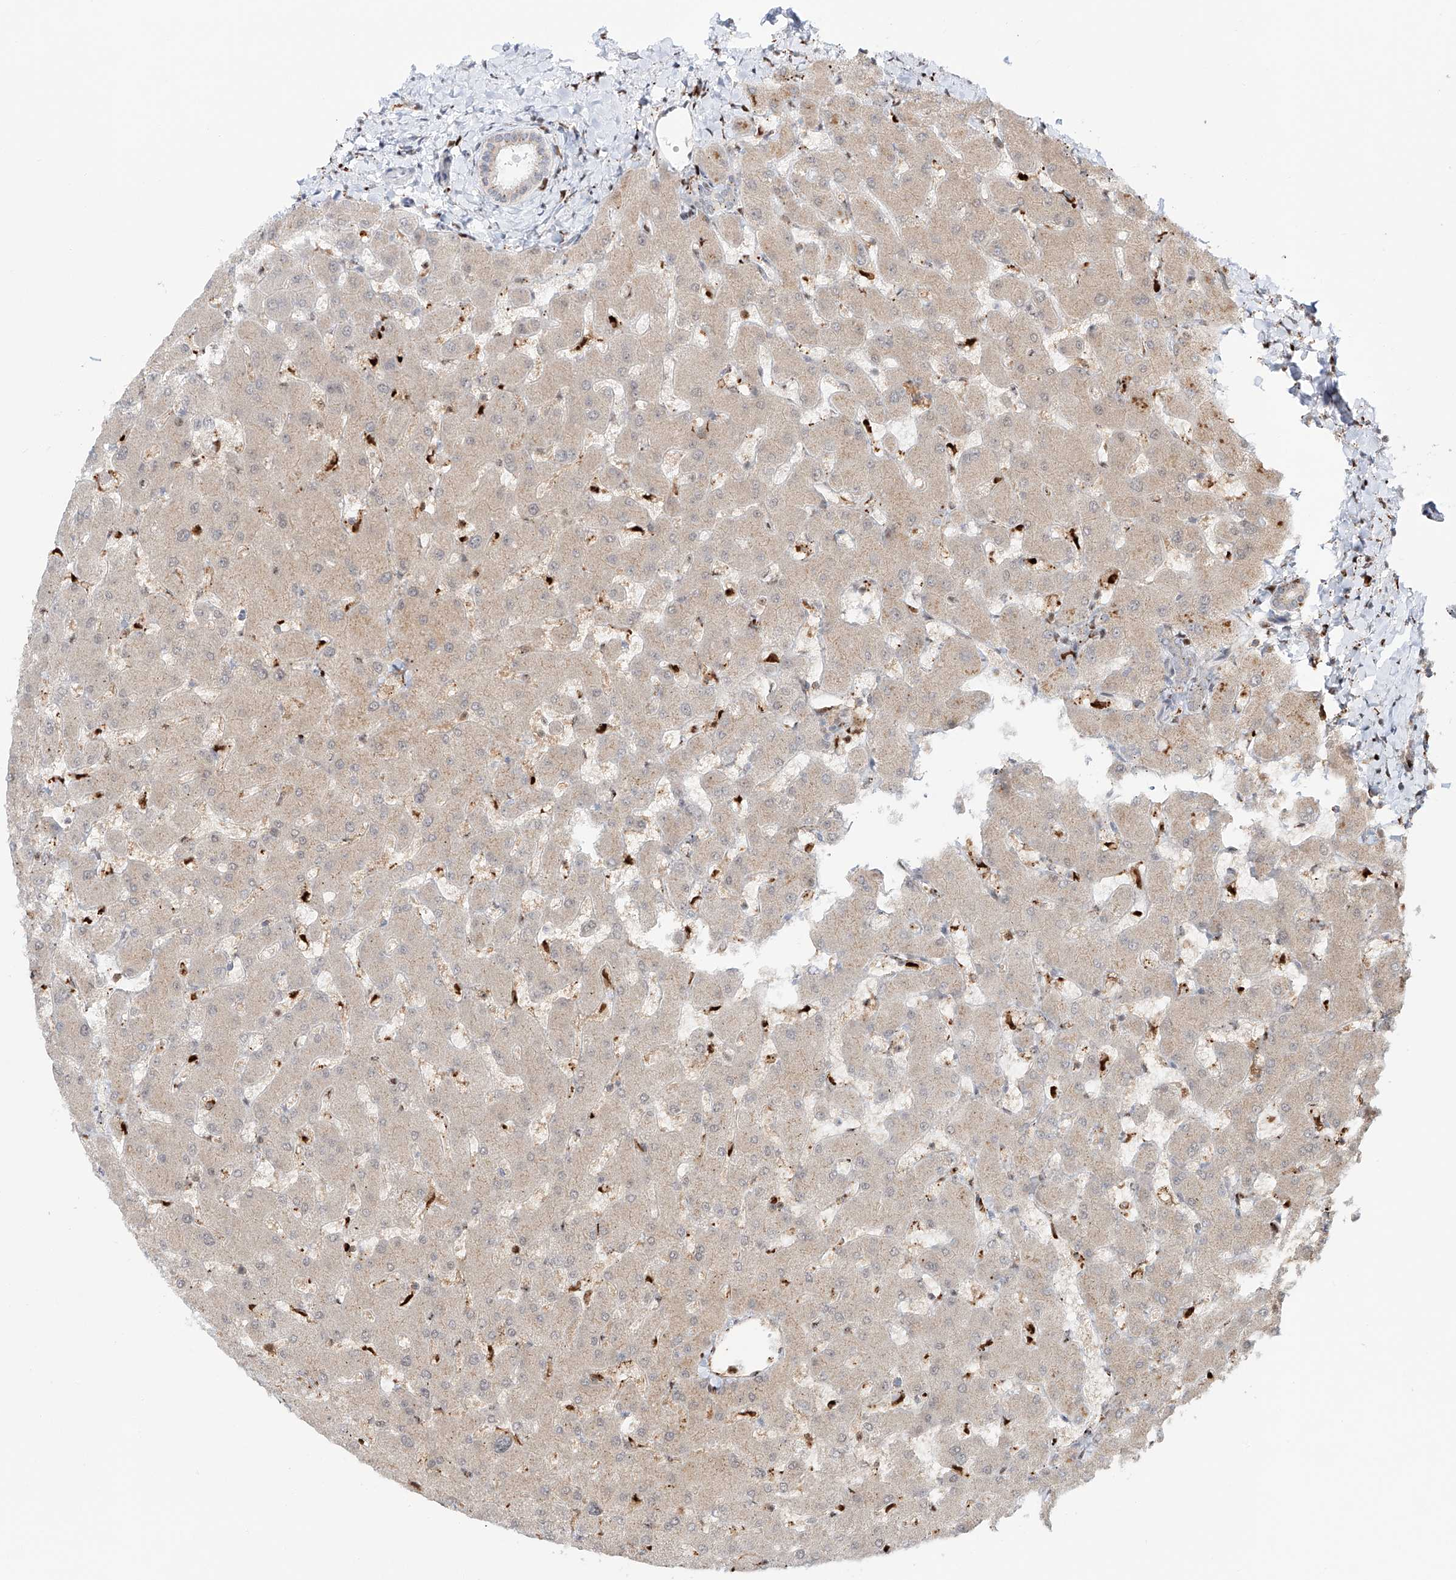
{"staining": {"intensity": "negative", "quantity": "none", "location": "none"}, "tissue": "liver", "cell_type": "Cholangiocytes", "image_type": "normal", "snomed": [{"axis": "morphology", "description": "Normal tissue, NOS"}, {"axis": "topography", "description": "Liver"}], "caption": "DAB (3,3'-diaminobenzidine) immunohistochemical staining of benign liver shows no significant positivity in cholangiocytes. Brightfield microscopy of IHC stained with DAB (brown) and hematoxylin (blue), captured at high magnification.", "gene": "DZIP1L", "patient": {"sex": "female", "age": 63}}